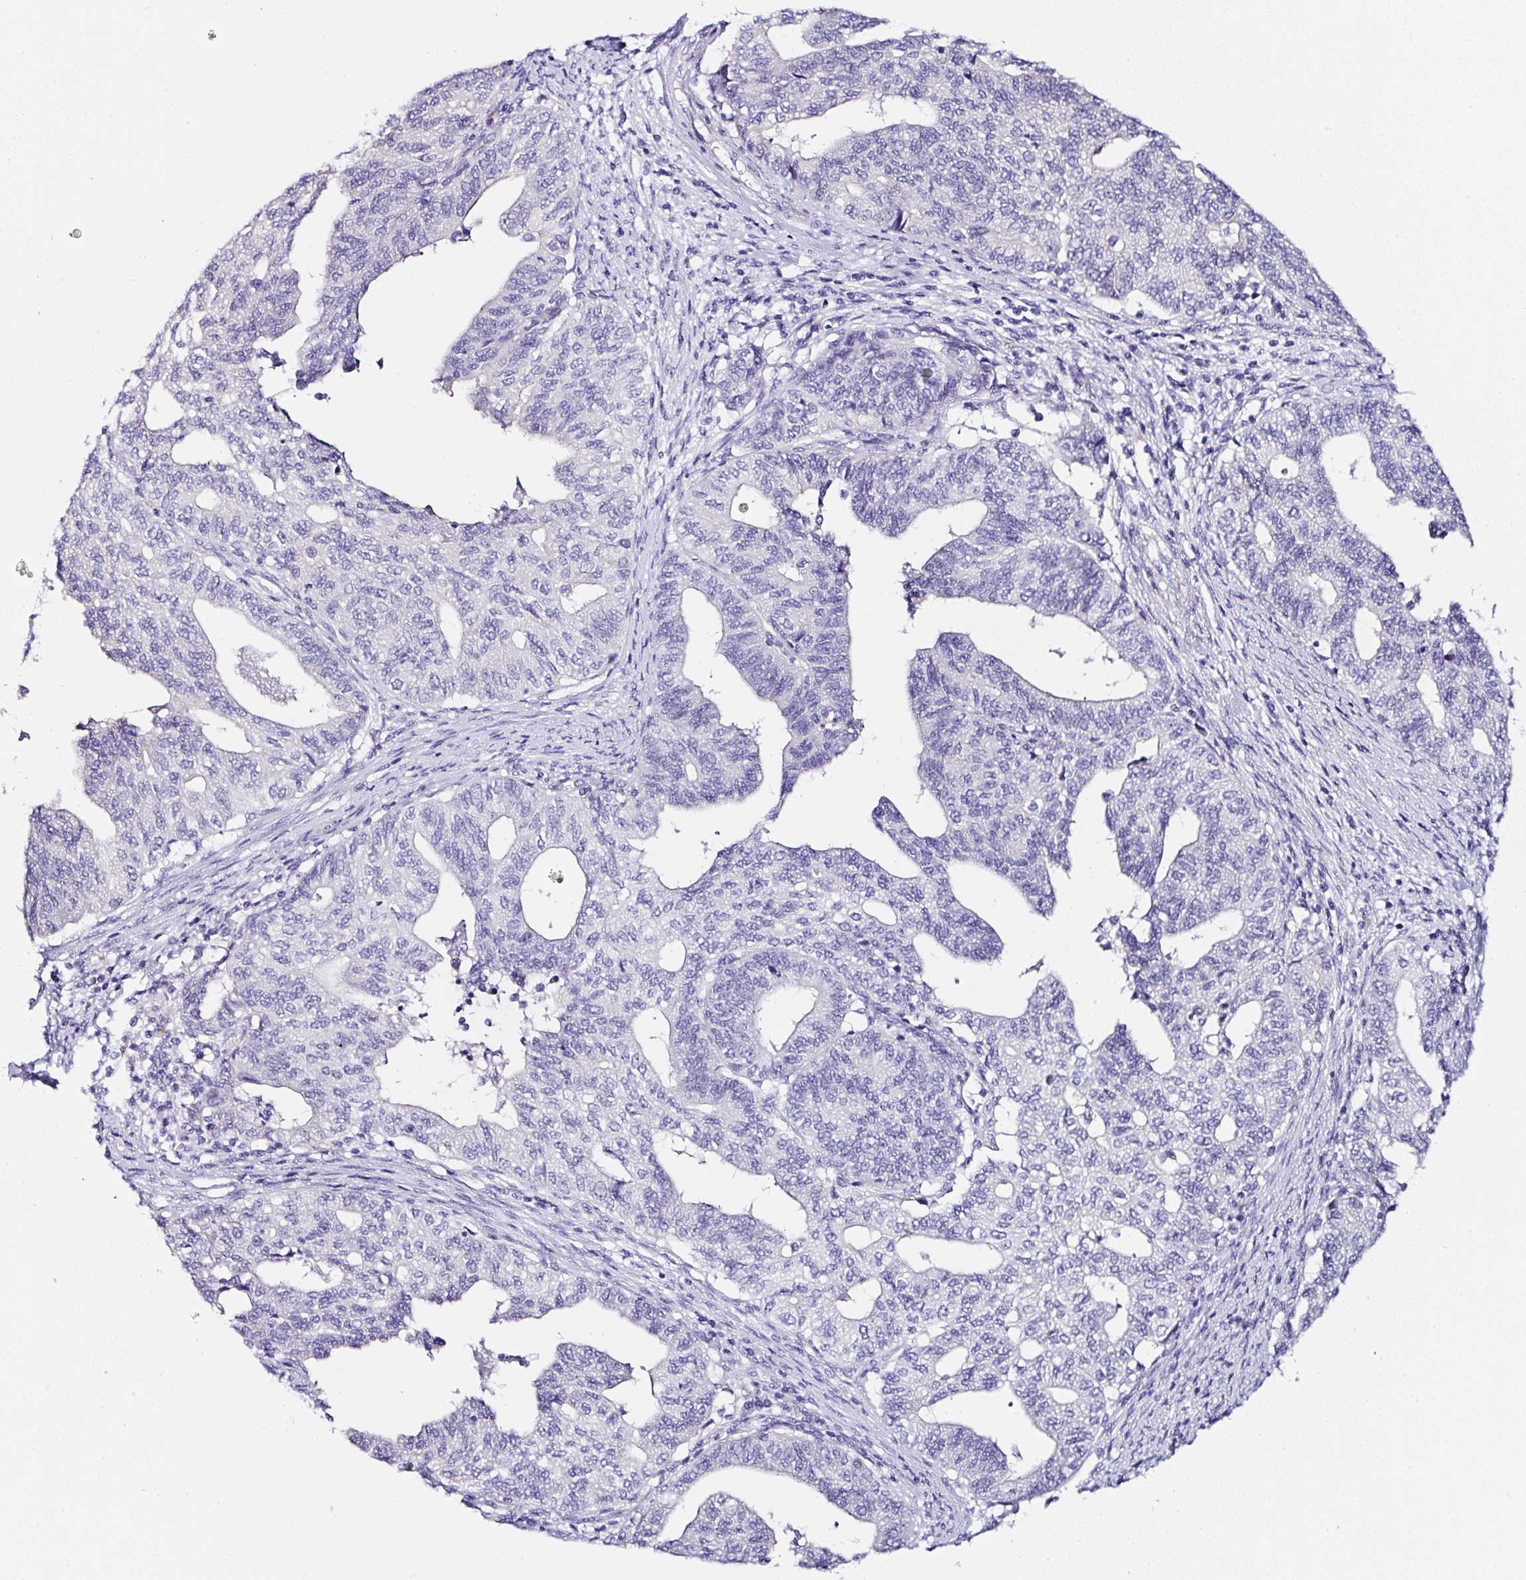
{"staining": {"intensity": "negative", "quantity": "none", "location": "none"}, "tissue": "endometrial cancer", "cell_type": "Tumor cells", "image_type": "cancer", "snomed": [{"axis": "morphology", "description": "Adenocarcinoma, NOS"}, {"axis": "topography", "description": "Endometrium"}], "caption": "The IHC image has no significant expression in tumor cells of endometrial cancer tissue.", "gene": "TMPRSS11E", "patient": {"sex": "female", "age": 65}}